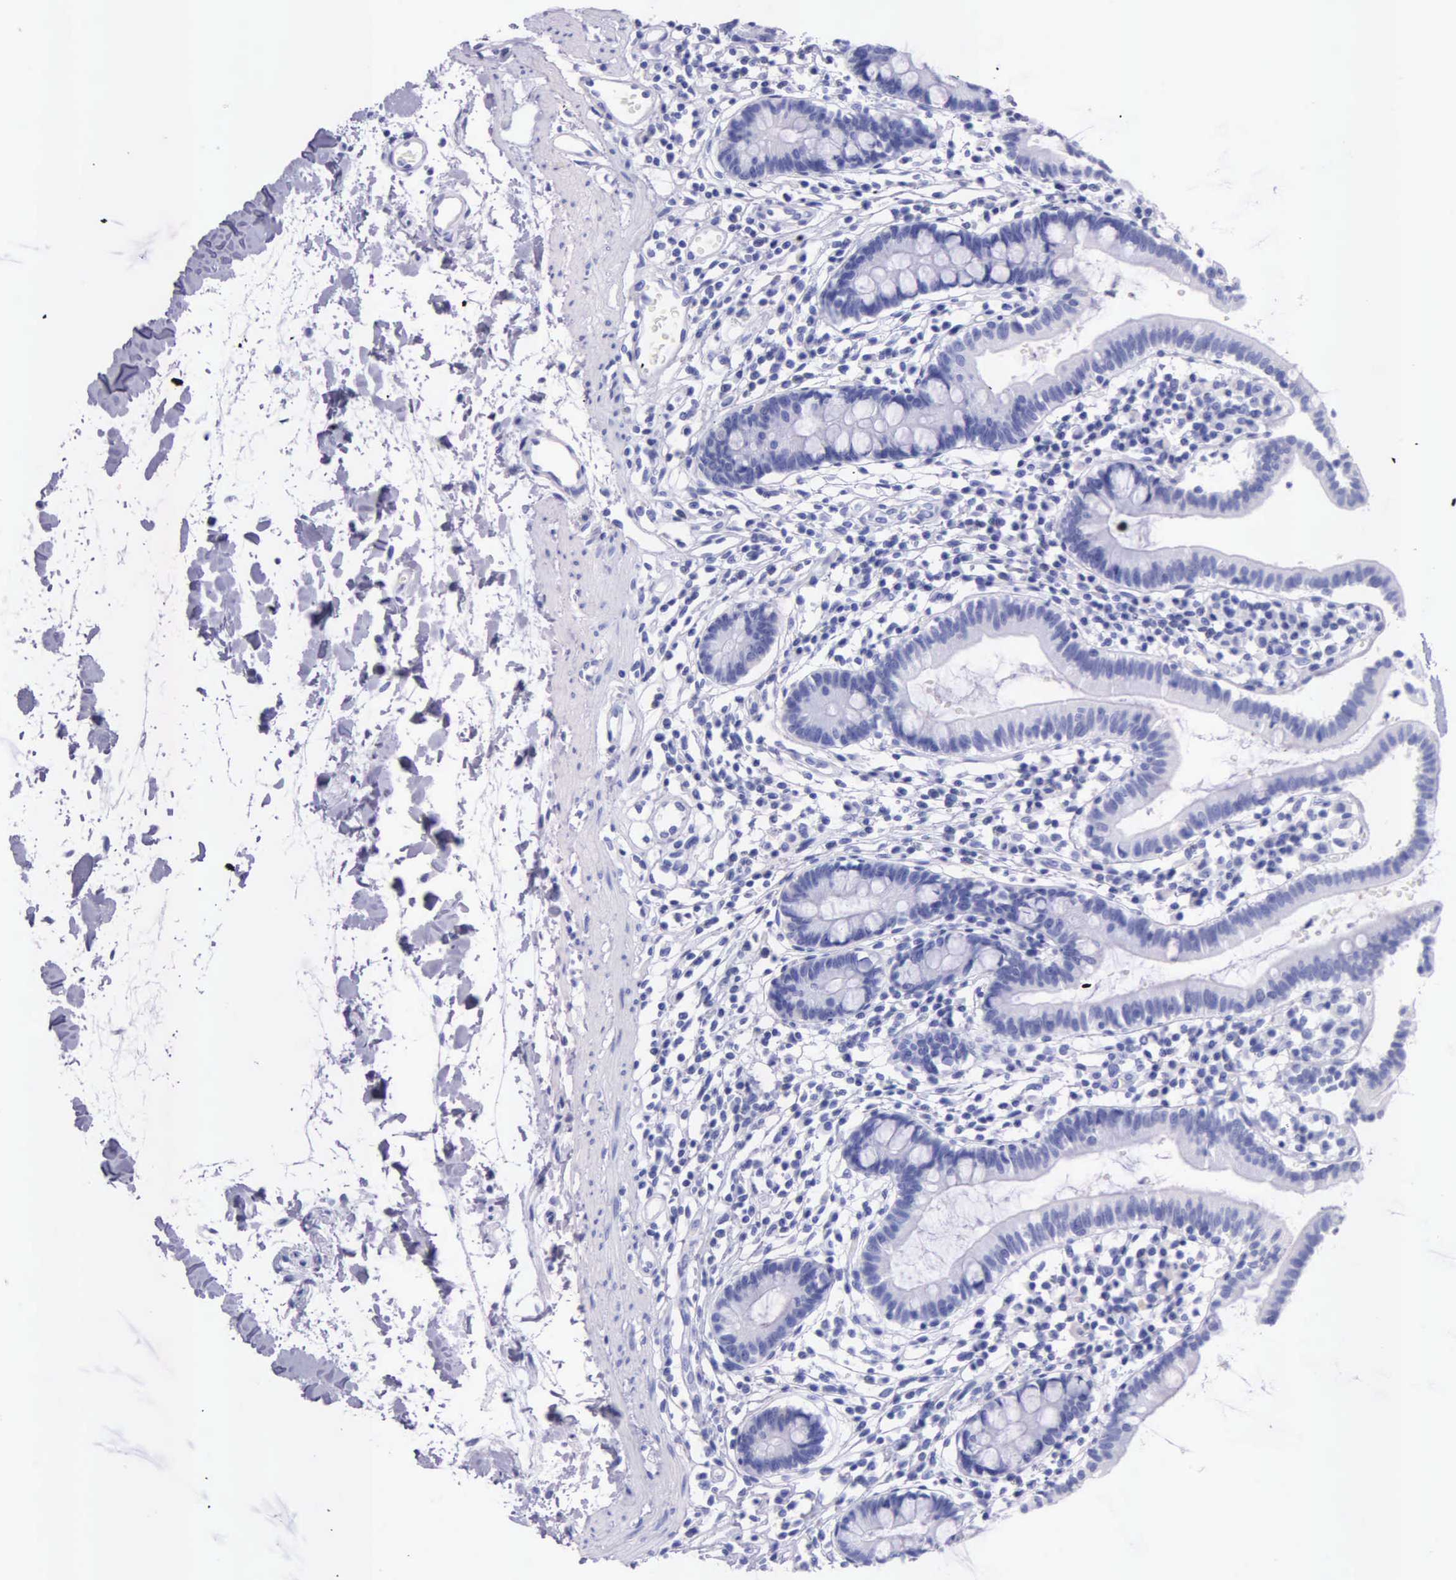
{"staining": {"intensity": "negative", "quantity": "none", "location": "none"}, "tissue": "small intestine", "cell_type": "Glandular cells", "image_type": "normal", "snomed": [{"axis": "morphology", "description": "Normal tissue, NOS"}, {"axis": "topography", "description": "Small intestine"}], "caption": "Micrograph shows no protein expression in glandular cells of unremarkable small intestine.", "gene": "KLK2", "patient": {"sex": "female", "age": 37}}